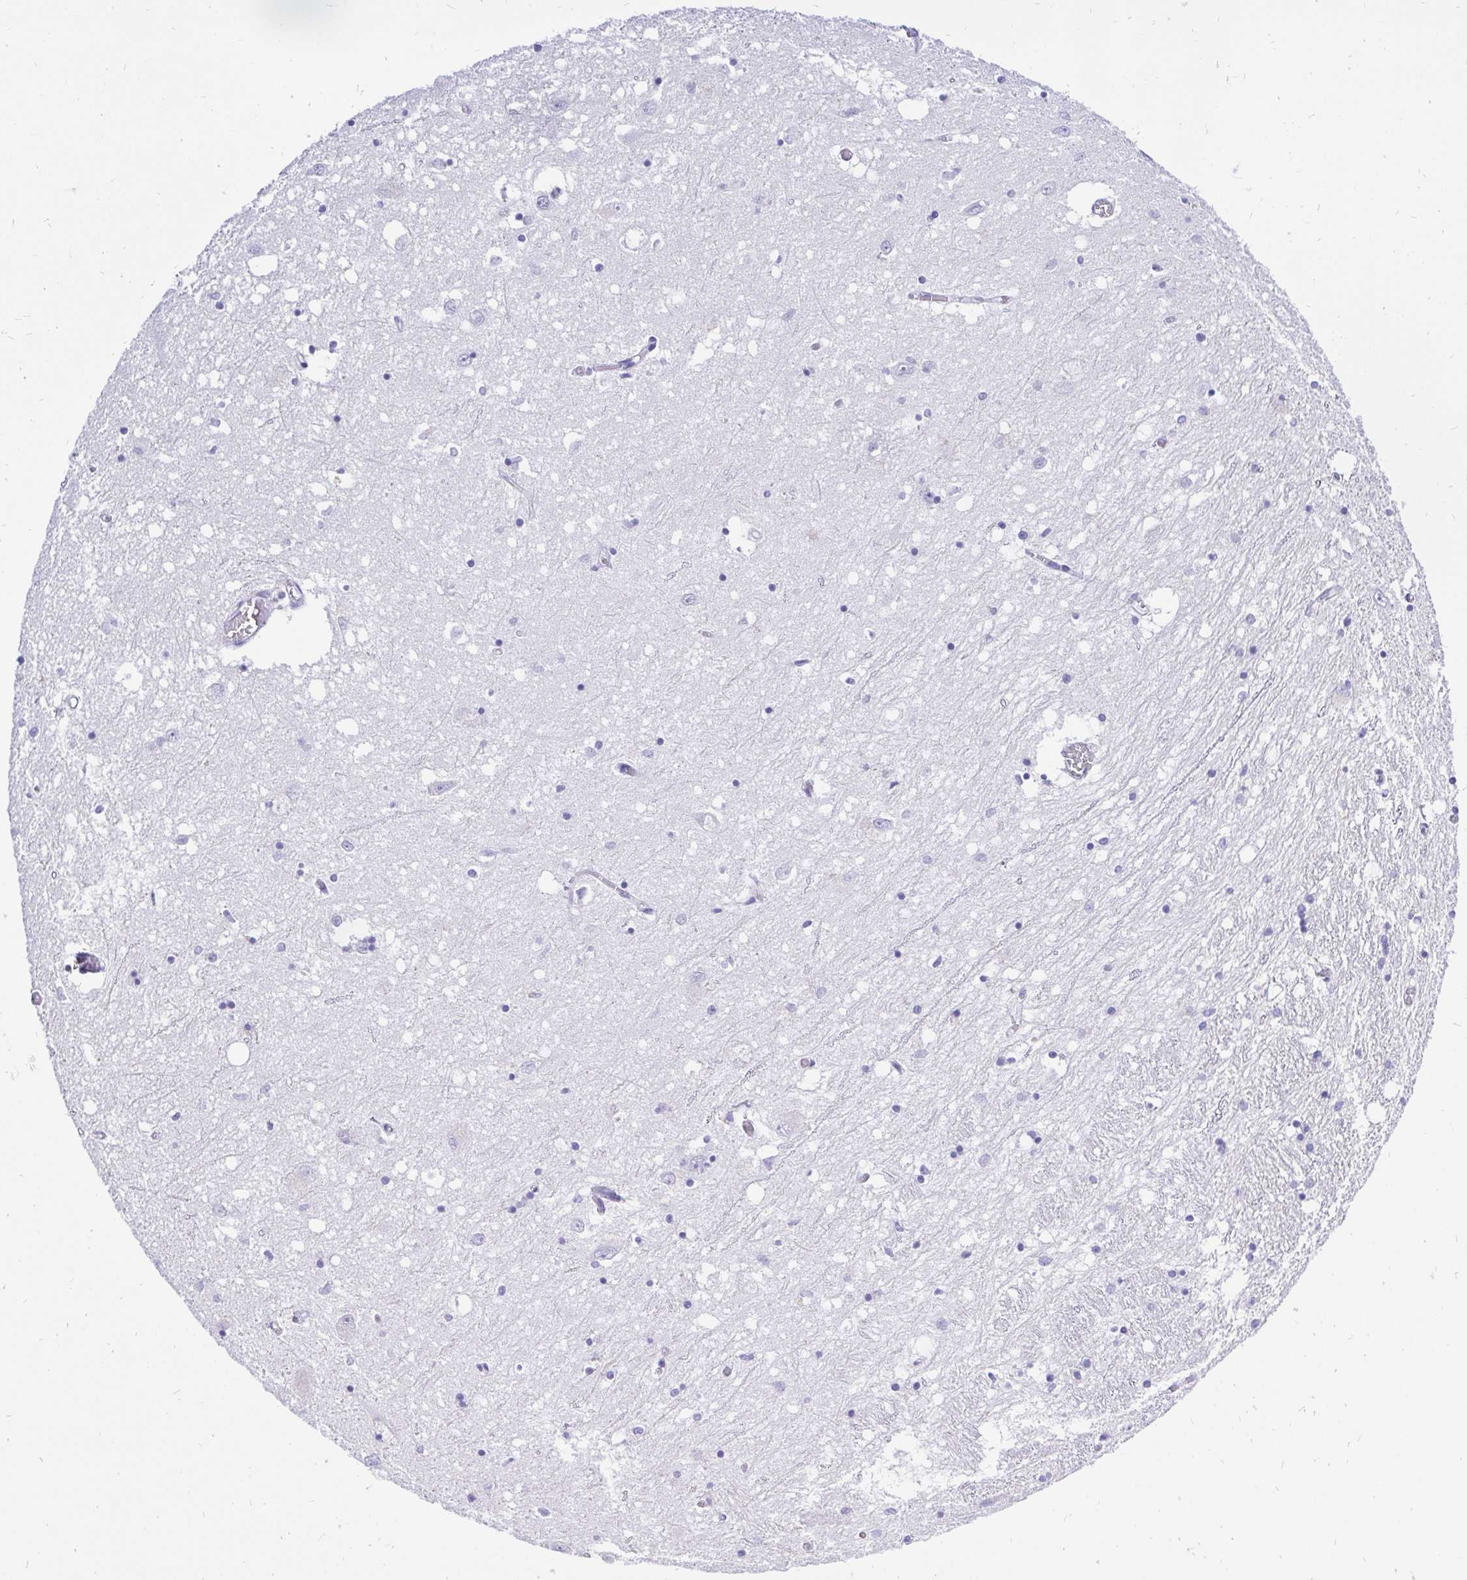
{"staining": {"intensity": "negative", "quantity": "none", "location": "none"}, "tissue": "caudate", "cell_type": "Glial cells", "image_type": "normal", "snomed": [{"axis": "morphology", "description": "Normal tissue, NOS"}, {"axis": "topography", "description": "Lateral ventricle wall"}], "caption": "Glial cells are negative for brown protein staining in normal caudate. (Brightfield microscopy of DAB immunohistochemistry at high magnification).", "gene": "KRT13", "patient": {"sex": "male", "age": 70}}